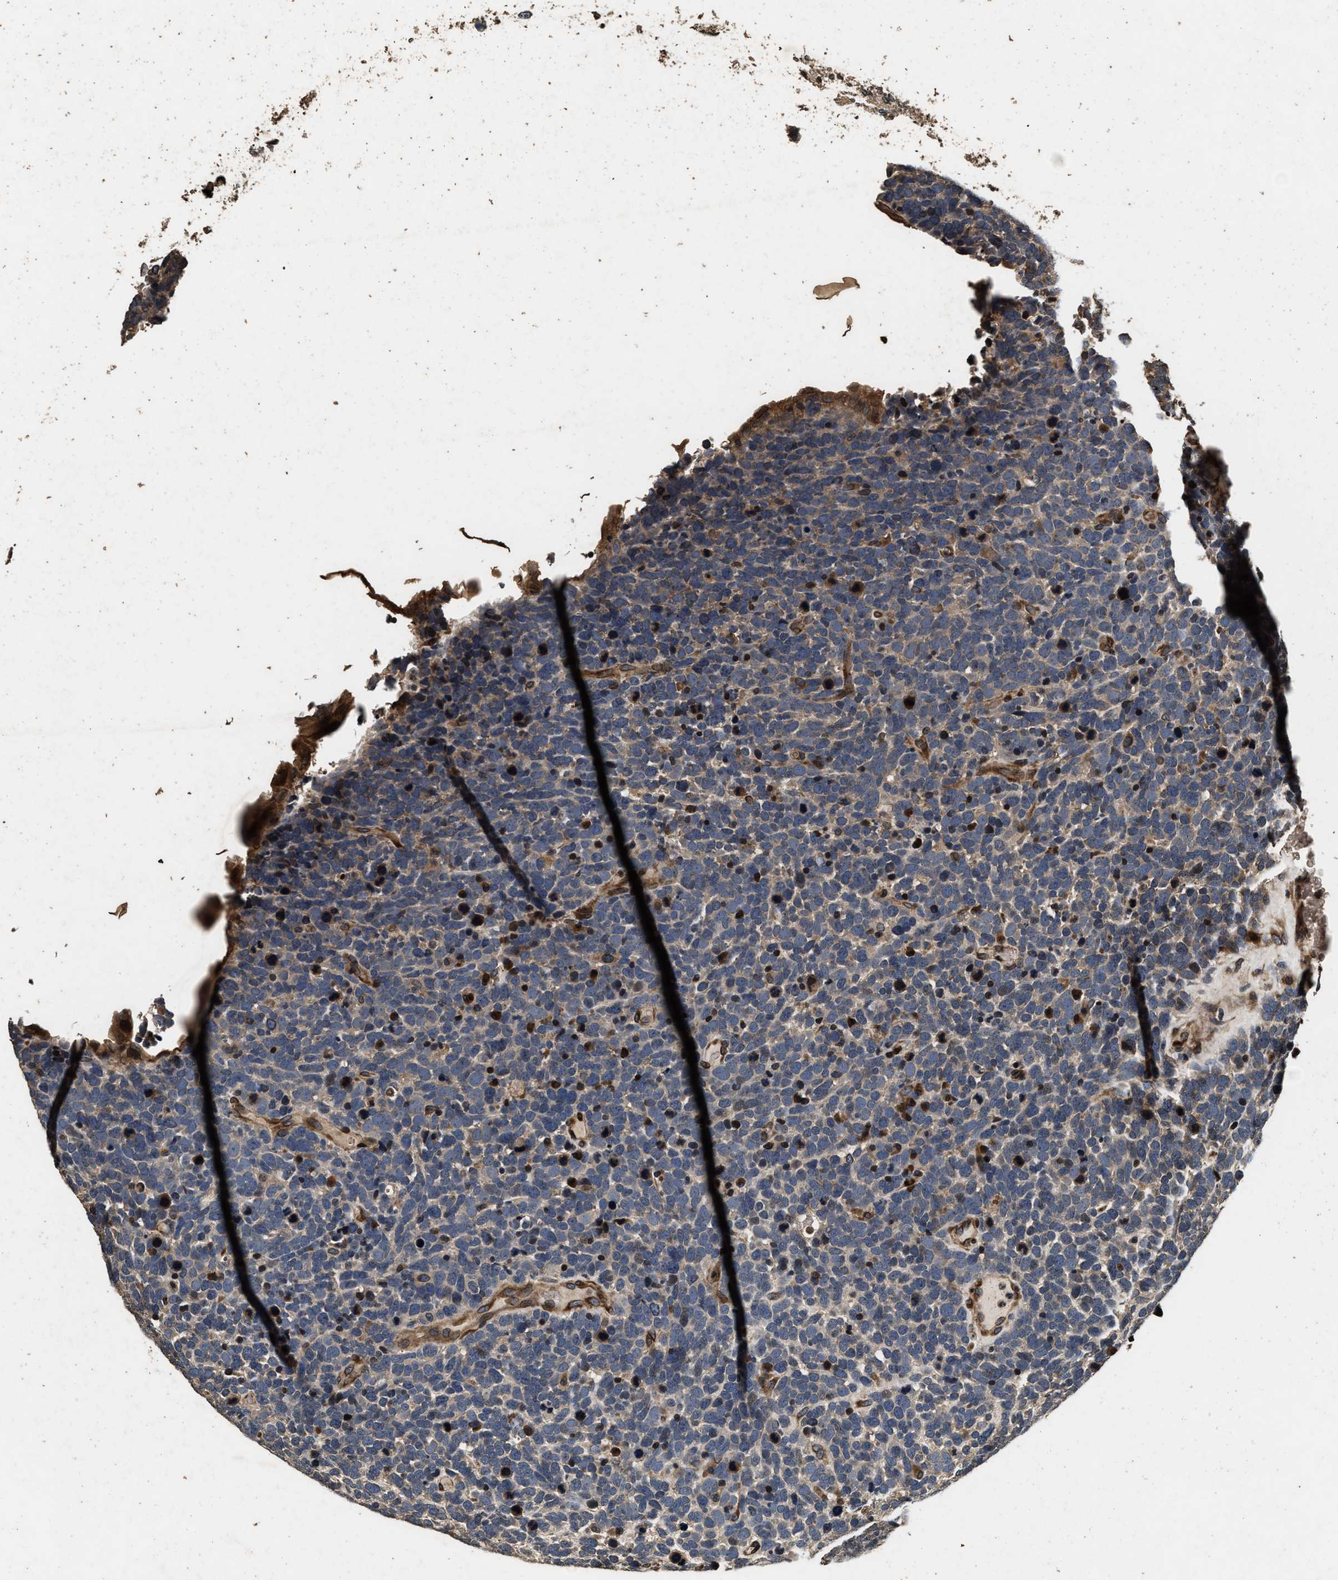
{"staining": {"intensity": "weak", "quantity": "25%-75%", "location": "cytoplasmic/membranous"}, "tissue": "urothelial cancer", "cell_type": "Tumor cells", "image_type": "cancer", "snomed": [{"axis": "morphology", "description": "Urothelial carcinoma, High grade"}, {"axis": "topography", "description": "Urinary bladder"}], "caption": "IHC (DAB (3,3'-diaminobenzidine)) staining of human urothelial cancer displays weak cytoplasmic/membranous protein staining in approximately 25%-75% of tumor cells.", "gene": "ACCS", "patient": {"sex": "female", "age": 82}}